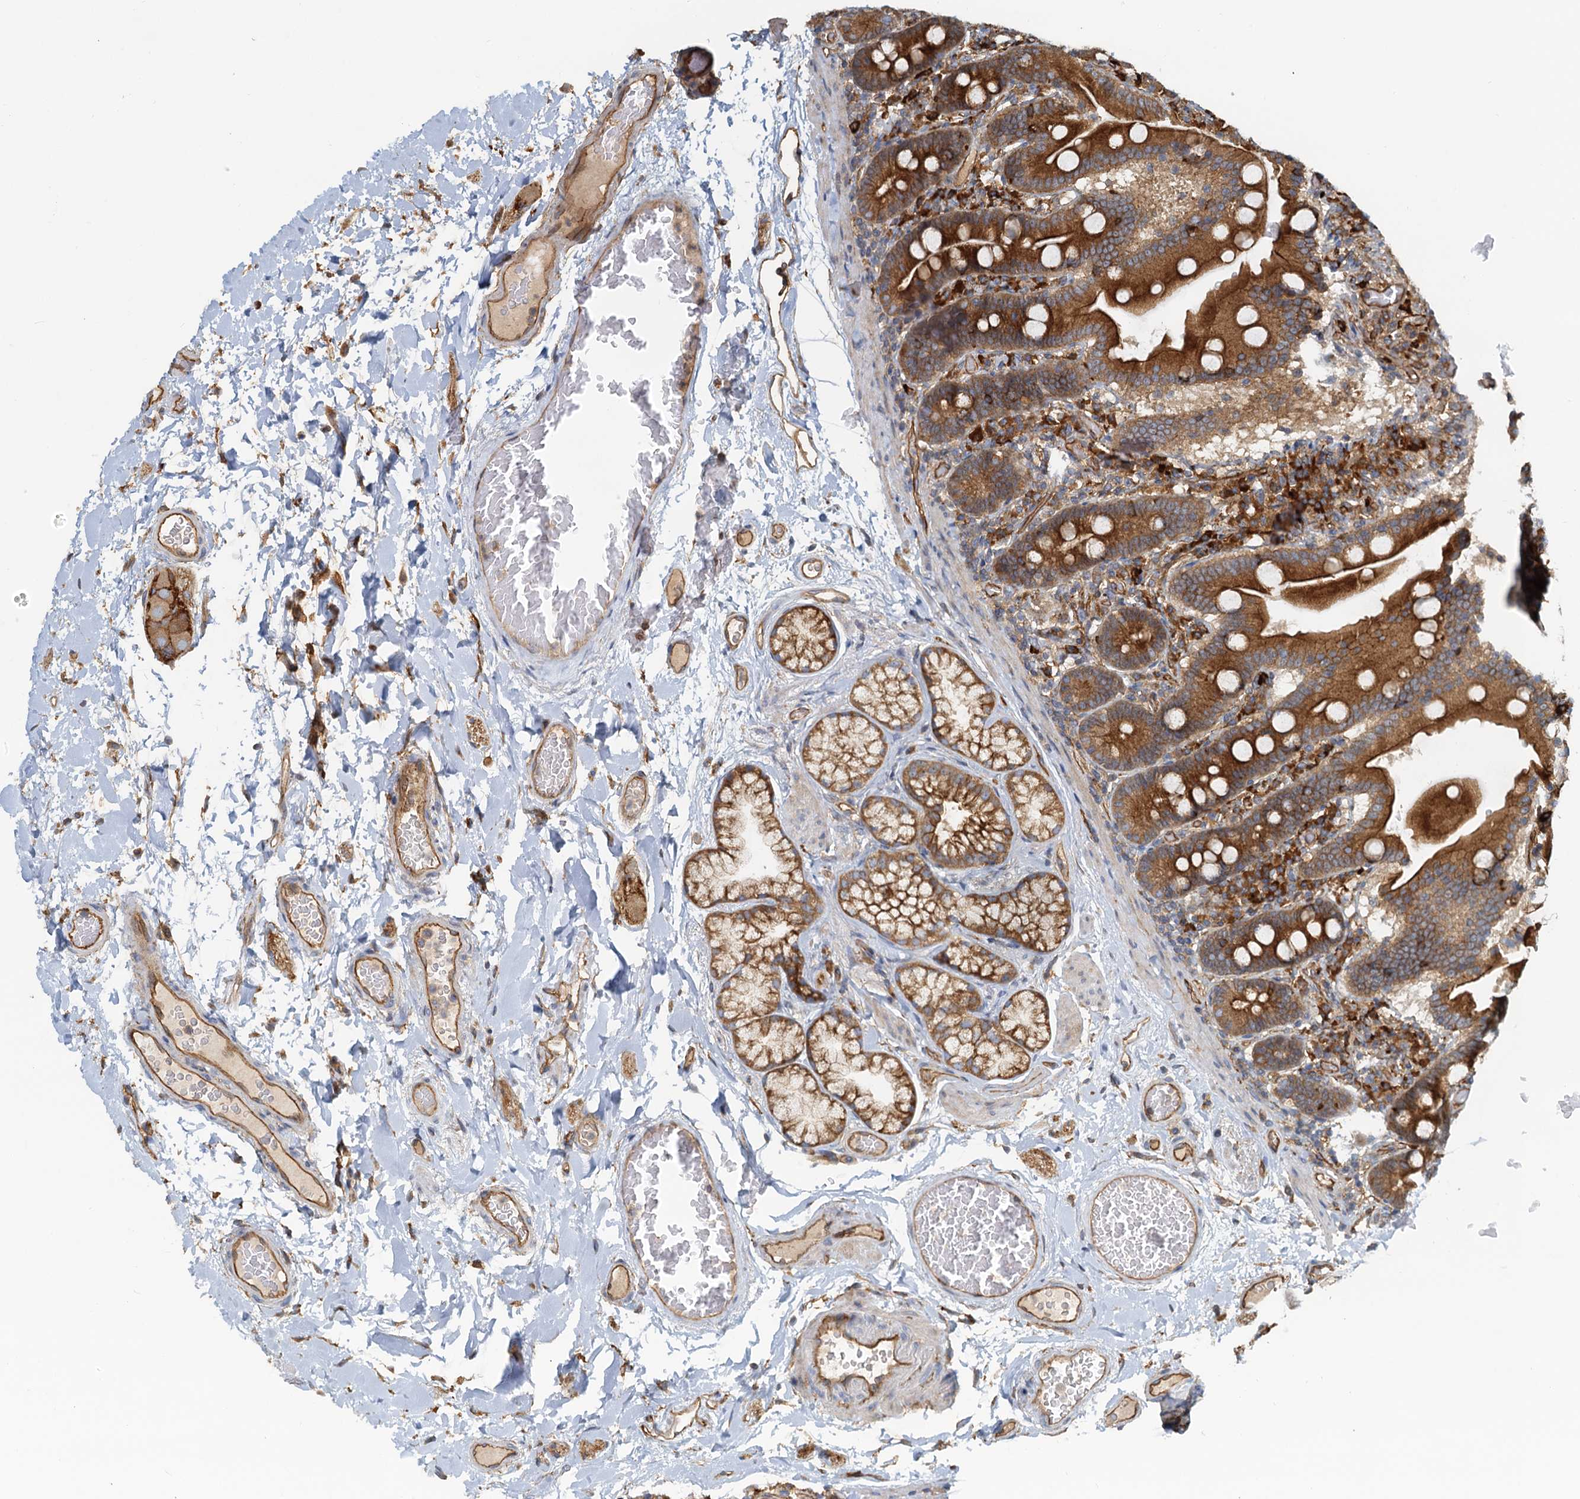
{"staining": {"intensity": "strong", "quantity": ">75%", "location": "cytoplasmic/membranous"}, "tissue": "duodenum", "cell_type": "Glandular cells", "image_type": "normal", "snomed": [{"axis": "morphology", "description": "Normal tissue, NOS"}, {"axis": "topography", "description": "Duodenum"}], "caption": "This is an image of immunohistochemistry (IHC) staining of benign duodenum, which shows strong positivity in the cytoplasmic/membranous of glandular cells.", "gene": "NIPAL3", "patient": {"sex": "male", "age": 55}}